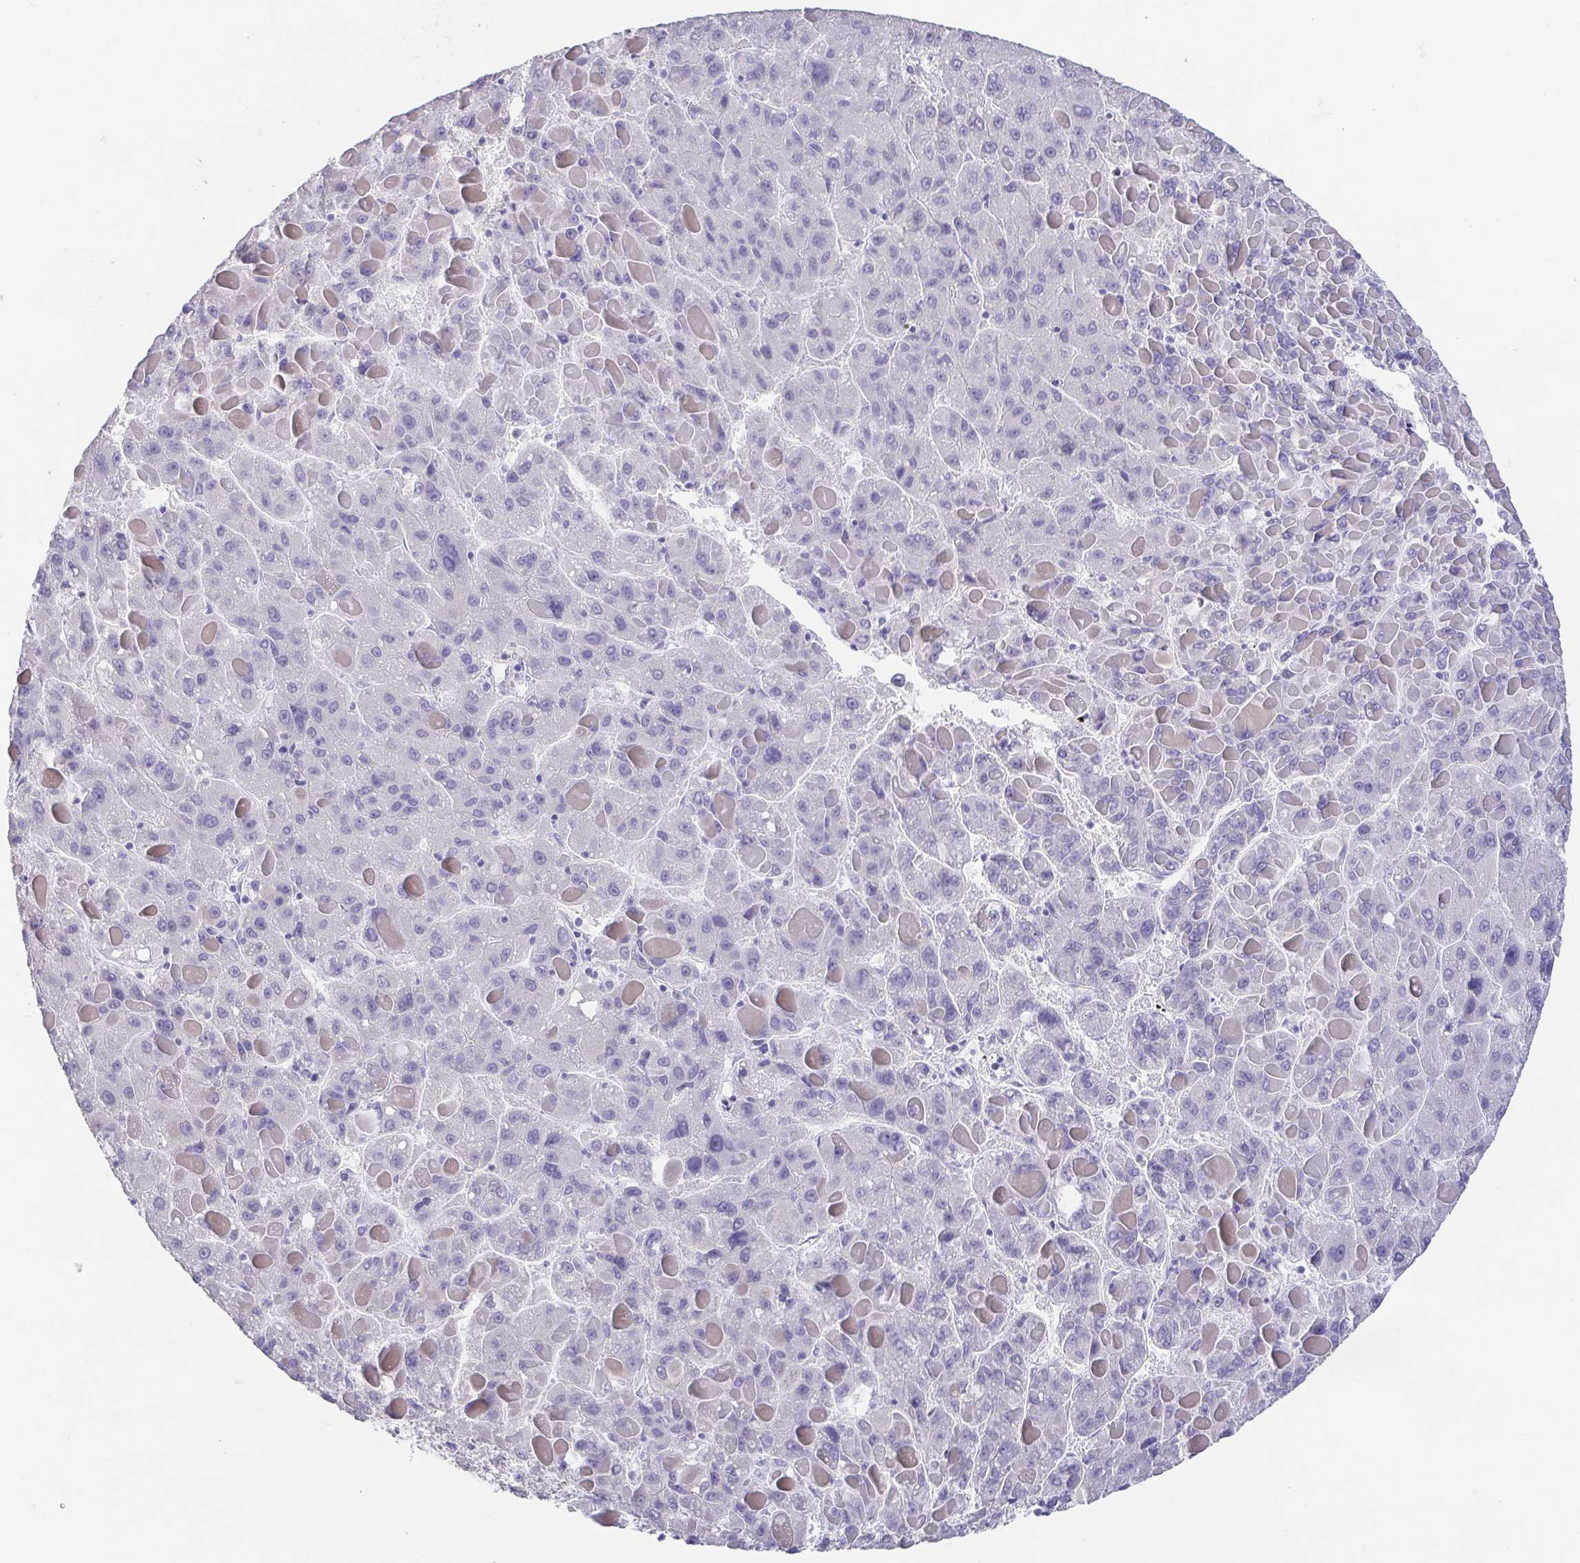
{"staining": {"intensity": "negative", "quantity": "none", "location": "none"}, "tissue": "liver cancer", "cell_type": "Tumor cells", "image_type": "cancer", "snomed": [{"axis": "morphology", "description": "Carcinoma, Hepatocellular, NOS"}, {"axis": "topography", "description": "Liver"}], "caption": "The immunohistochemistry (IHC) histopathology image has no significant expression in tumor cells of liver cancer tissue. Nuclei are stained in blue.", "gene": "FABP3", "patient": {"sex": "female", "age": 82}}